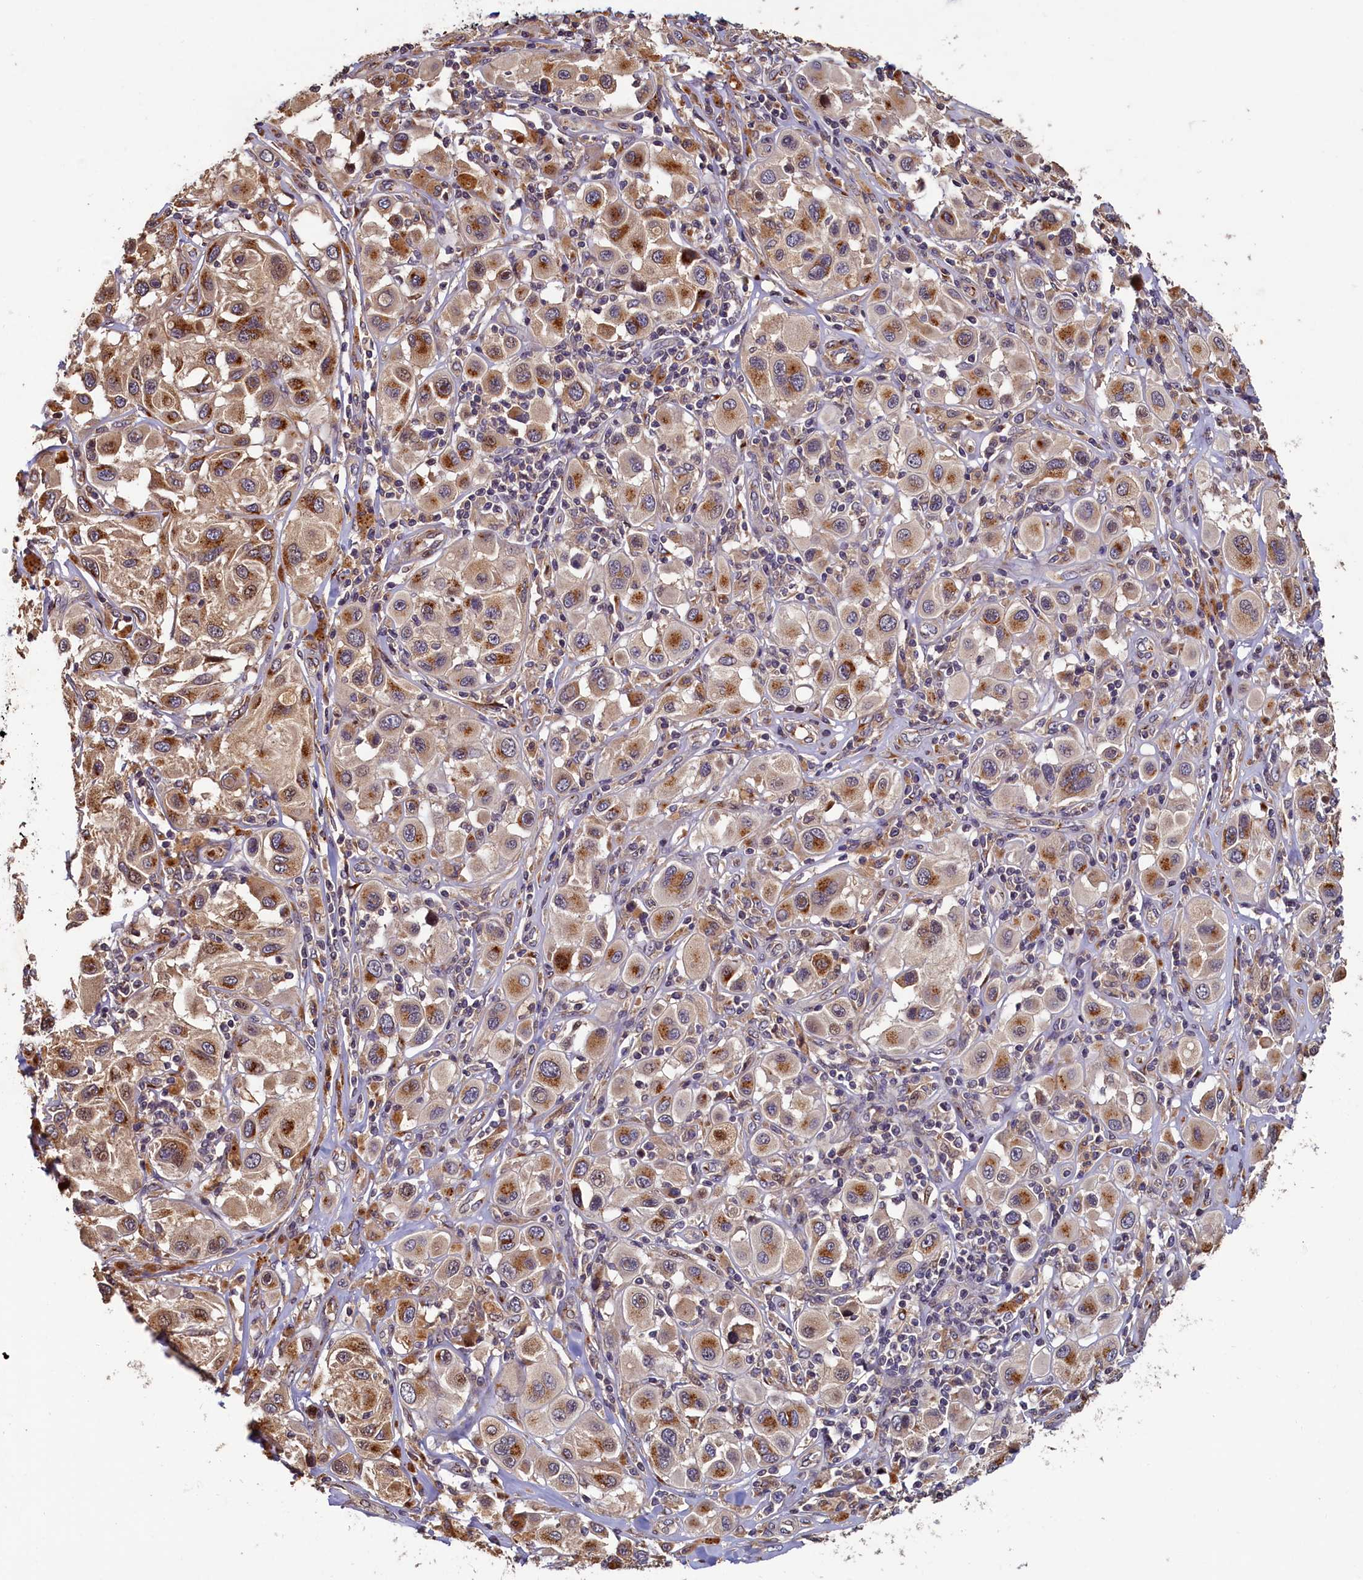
{"staining": {"intensity": "moderate", "quantity": ">75%", "location": "cytoplasmic/membranous"}, "tissue": "melanoma", "cell_type": "Tumor cells", "image_type": "cancer", "snomed": [{"axis": "morphology", "description": "Malignant melanoma, Metastatic site"}, {"axis": "topography", "description": "Skin"}], "caption": "A medium amount of moderate cytoplasmic/membranous positivity is identified in approximately >75% of tumor cells in melanoma tissue.", "gene": "TMEM181", "patient": {"sex": "male", "age": 41}}